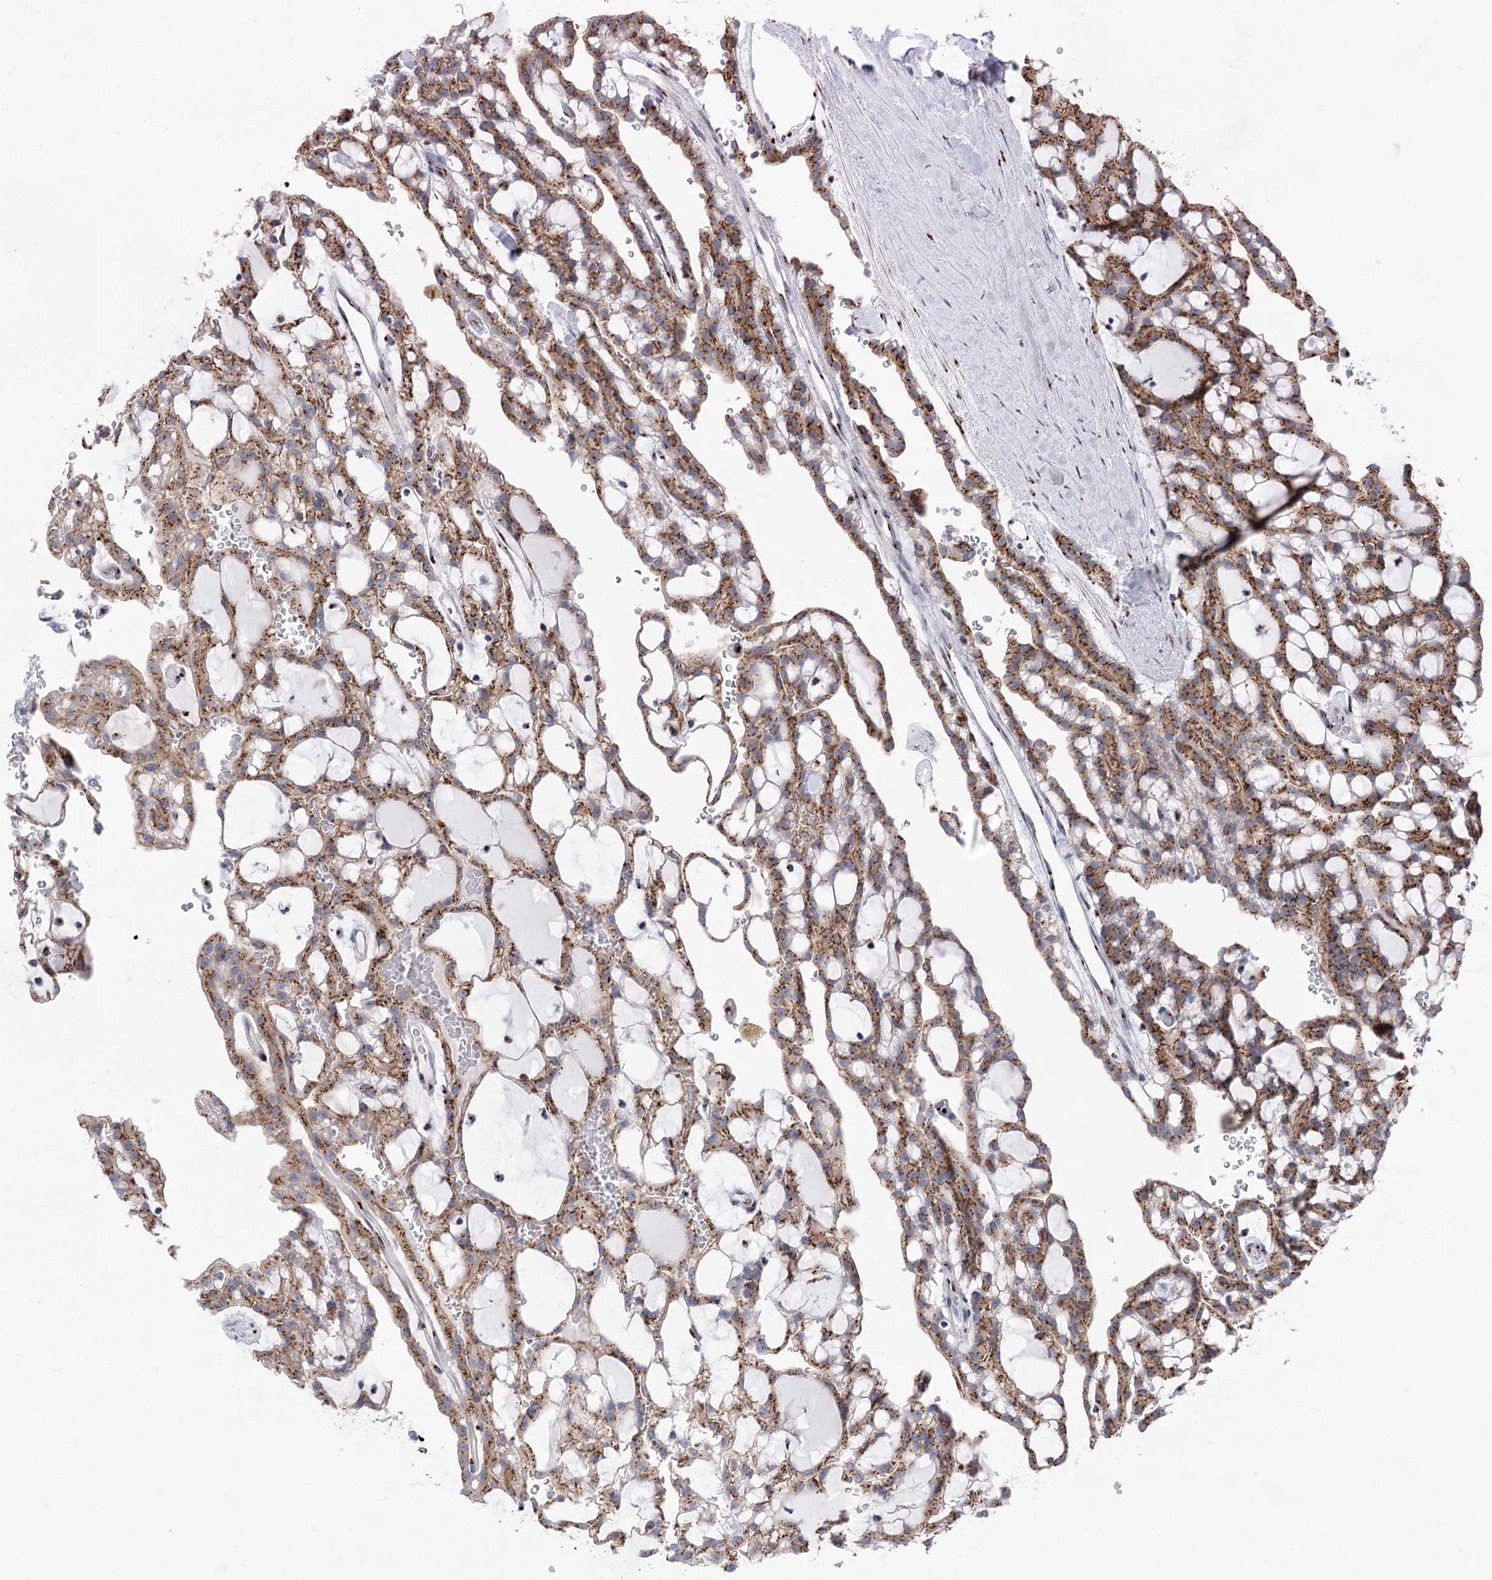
{"staining": {"intensity": "moderate", "quantity": ">75%", "location": "cytoplasmic/membranous"}, "tissue": "renal cancer", "cell_type": "Tumor cells", "image_type": "cancer", "snomed": [{"axis": "morphology", "description": "Adenocarcinoma, NOS"}, {"axis": "topography", "description": "Kidney"}], "caption": "IHC (DAB (3,3'-diaminobenzidine)) staining of renal cancer (adenocarcinoma) exhibits moderate cytoplasmic/membranous protein expression in approximately >75% of tumor cells.", "gene": "TMEM165", "patient": {"sex": "male", "age": 63}}